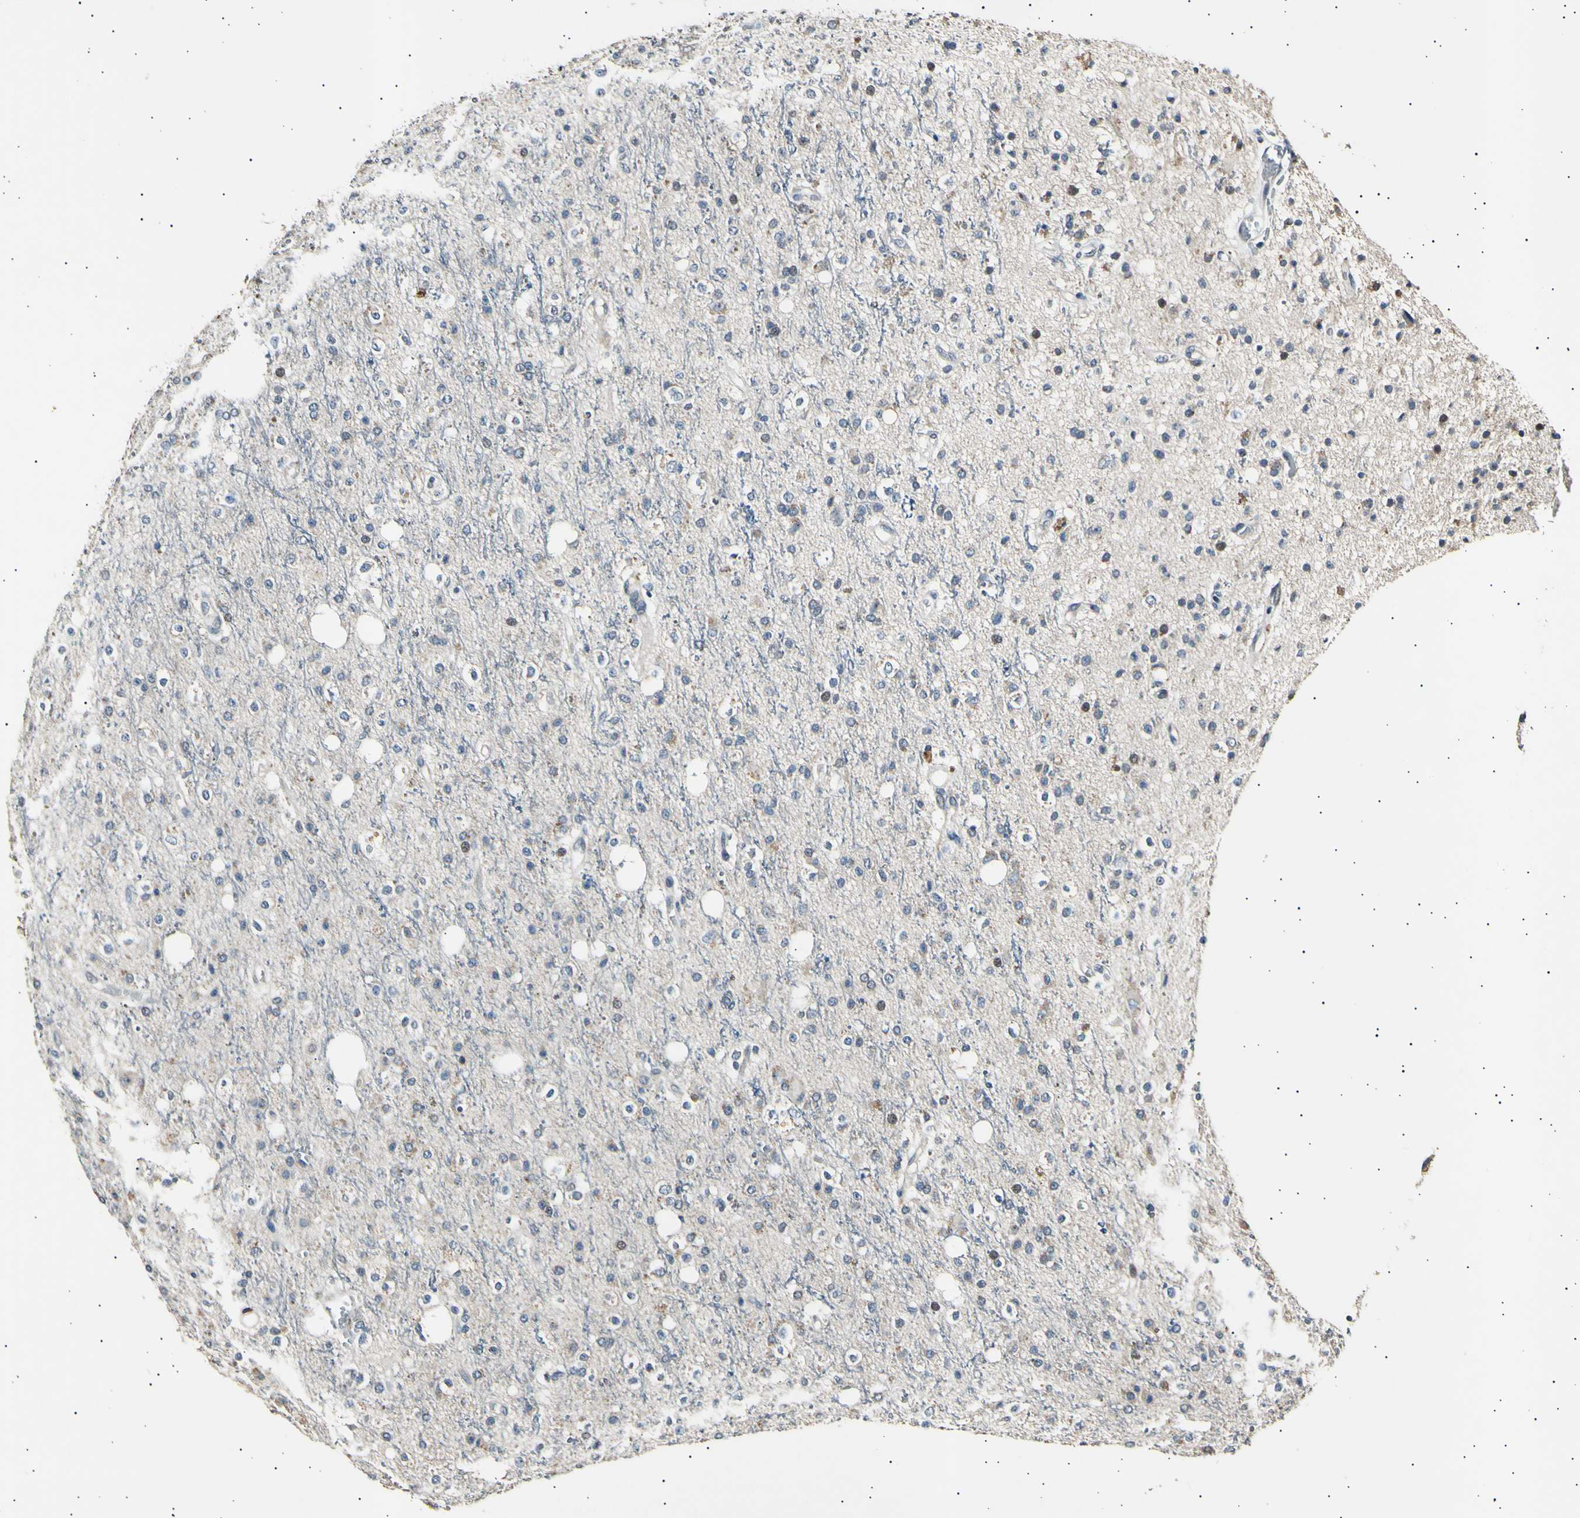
{"staining": {"intensity": "negative", "quantity": "none", "location": "none"}, "tissue": "glioma", "cell_type": "Tumor cells", "image_type": "cancer", "snomed": [{"axis": "morphology", "description": "Glioma, malignant, High grade"}, {"axis": "topography", "description": "Brain"}], "caption": "DAB (3,3'-diaminobenzidine) immunohistochemical staining of high-grade glioma (malignant) shows no significant expression in tumor cells.", "gene": "ITGA6", "patient": {"sex": "male", "age": 47}}